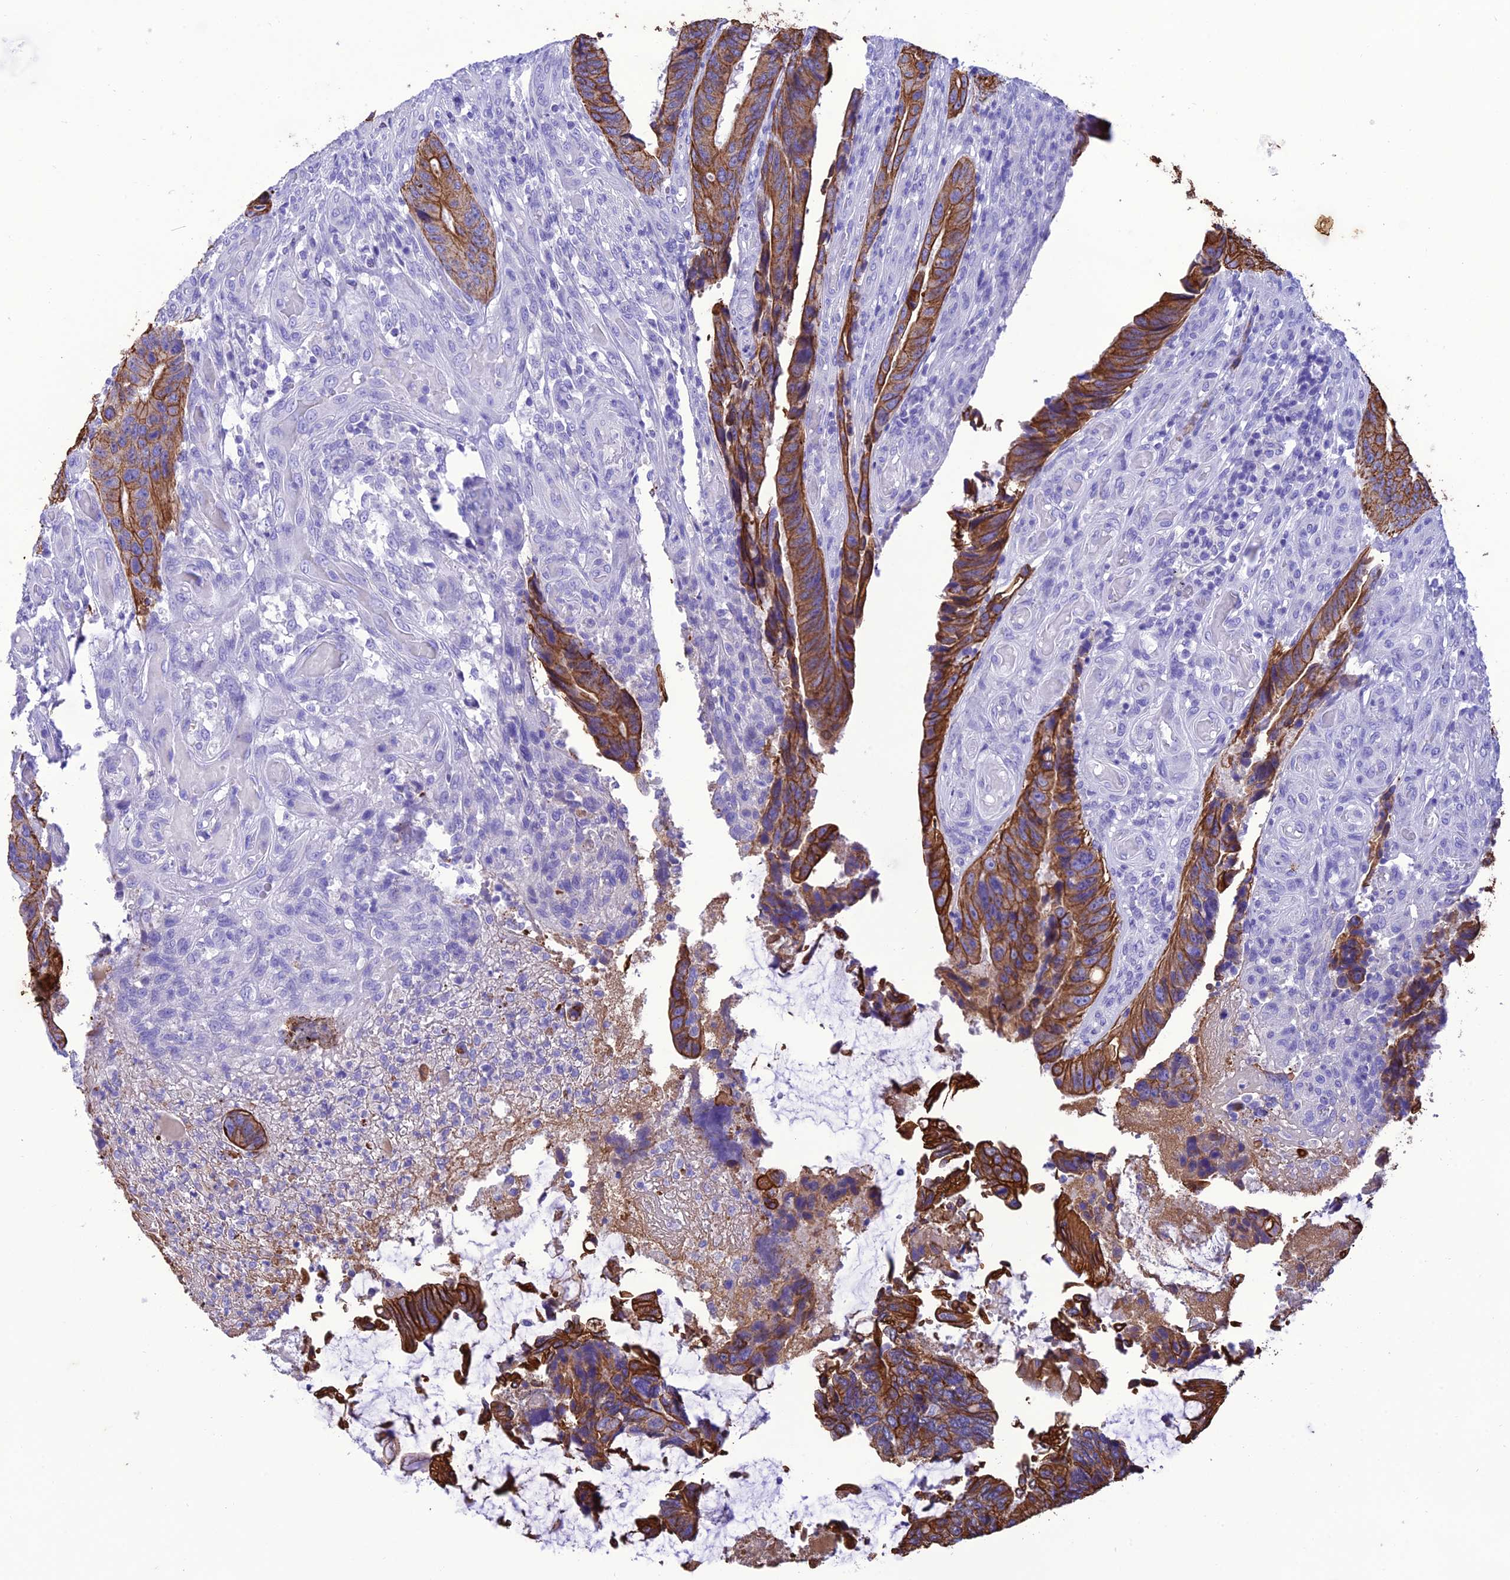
{"staining": {"intensity": "strong", "quantity": ">75%", "location": "cytoplasmic/membranous"}, "tissue": "colorectal cancer", "cell_type": "Tumor cells", "image_type": "cancer", "snomed": [{"axis": "morphology", "description": "Adenocarcinoma, NOS"}, {"axis": "topography", "description": "Colon"}], "caption": "High-magnification brightfield microscopy of colorectal cancer stained with DAB (brown) and counterstained with hematoxylin (blue). tumor cells exhibit strong cytoplasmic/membranous positivity is appreciated in about>75% of cells.", "gene": "VPS52", "patient": {"sex": "male", "age": 87}}